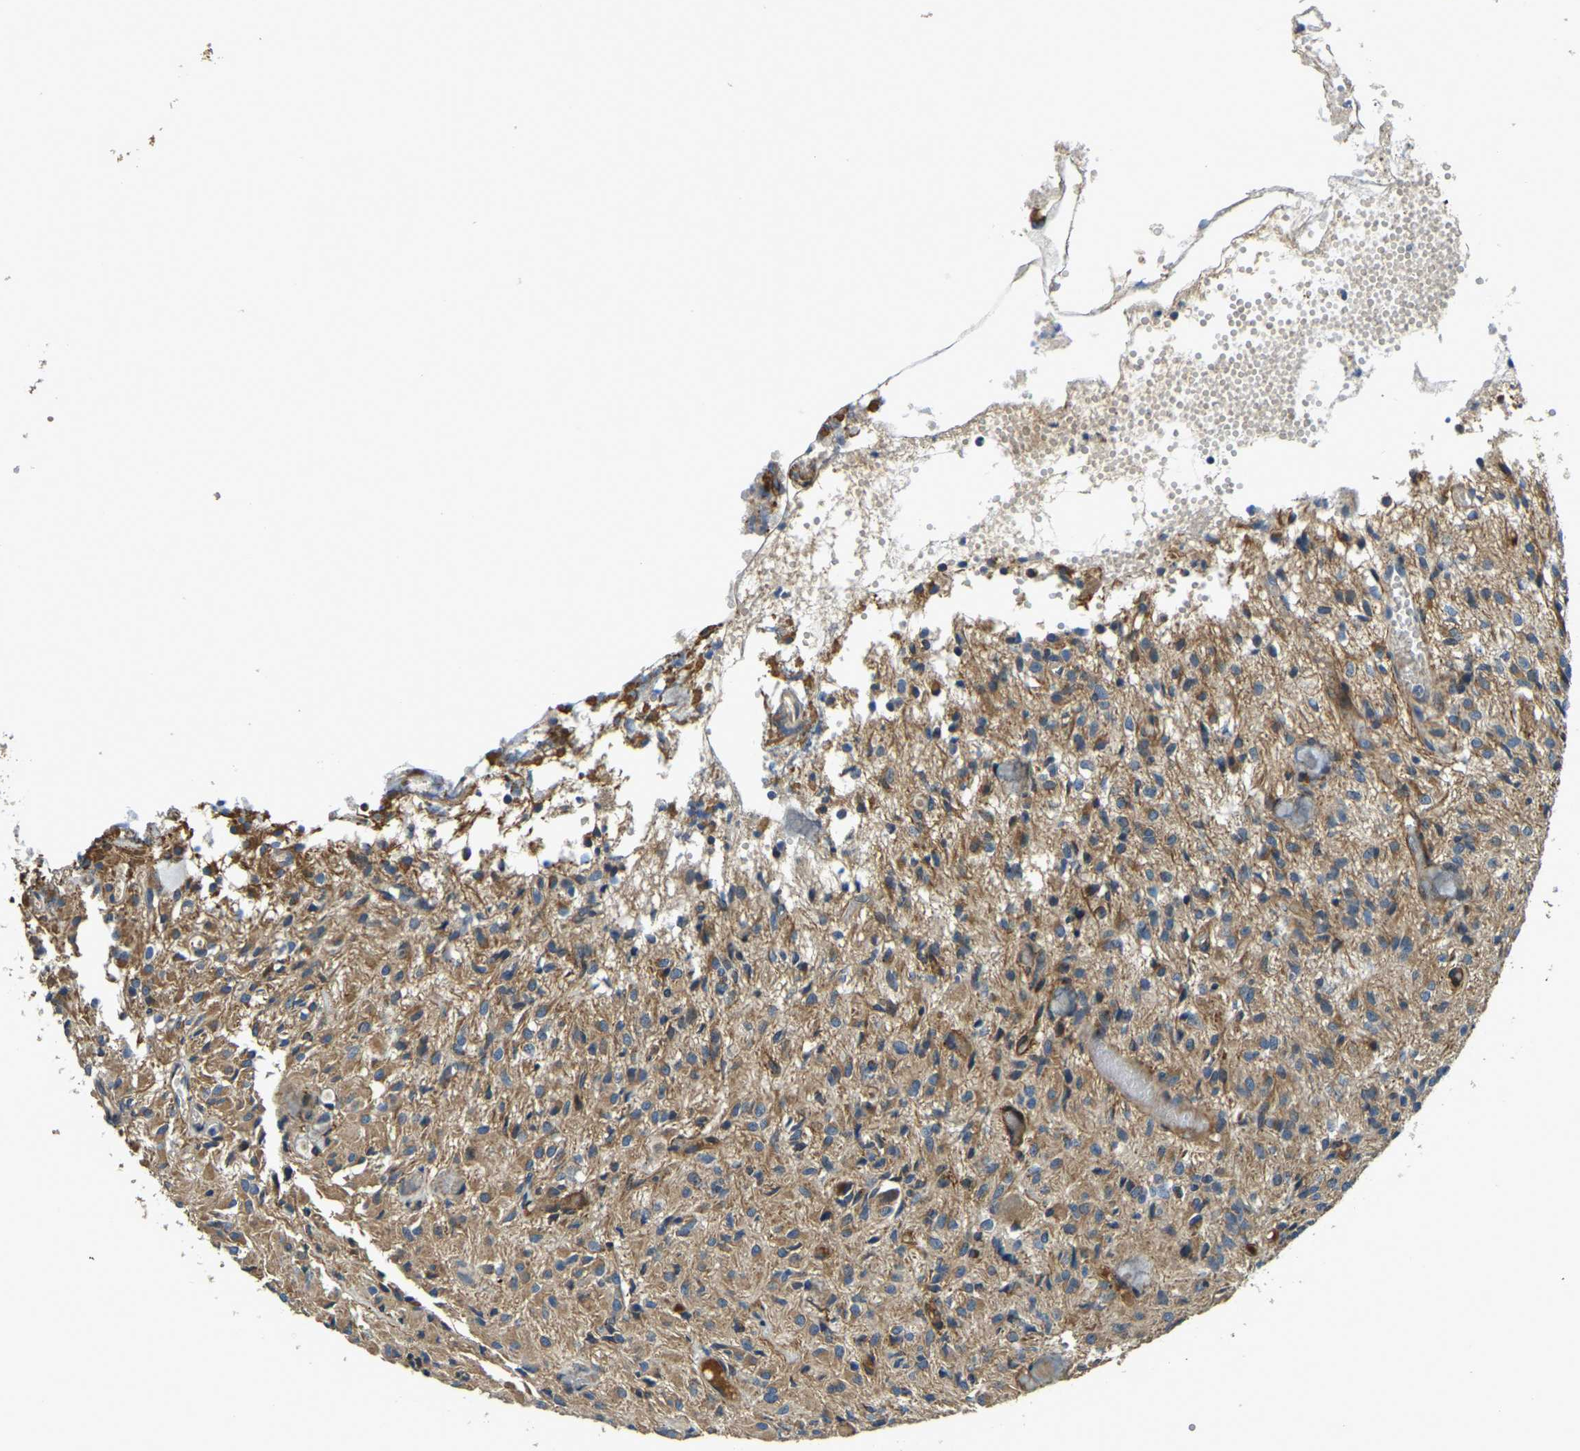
{"staining": {"intensity": "moderate", "quantity": "25%-75%", "location": "cytoplasmic/membranous"}, "tissue": "glioma", "cell_type": "Tumor cells", "image_type": "cancer", "snomed": [{"axis": "morphology", "description": "Glioma, malignant, High grade"}, {"axis": "topography", "description": "Brain"}], "caption": "Malignant glioma (high-grade) was stained to show a protein in brown. There is medium levels of moderate cytoplasmic/membranous positivity in approximately 25%-75% of tumor cells.", "gene": "RNF39", "patient": {"sex": "female", "age": 59}}